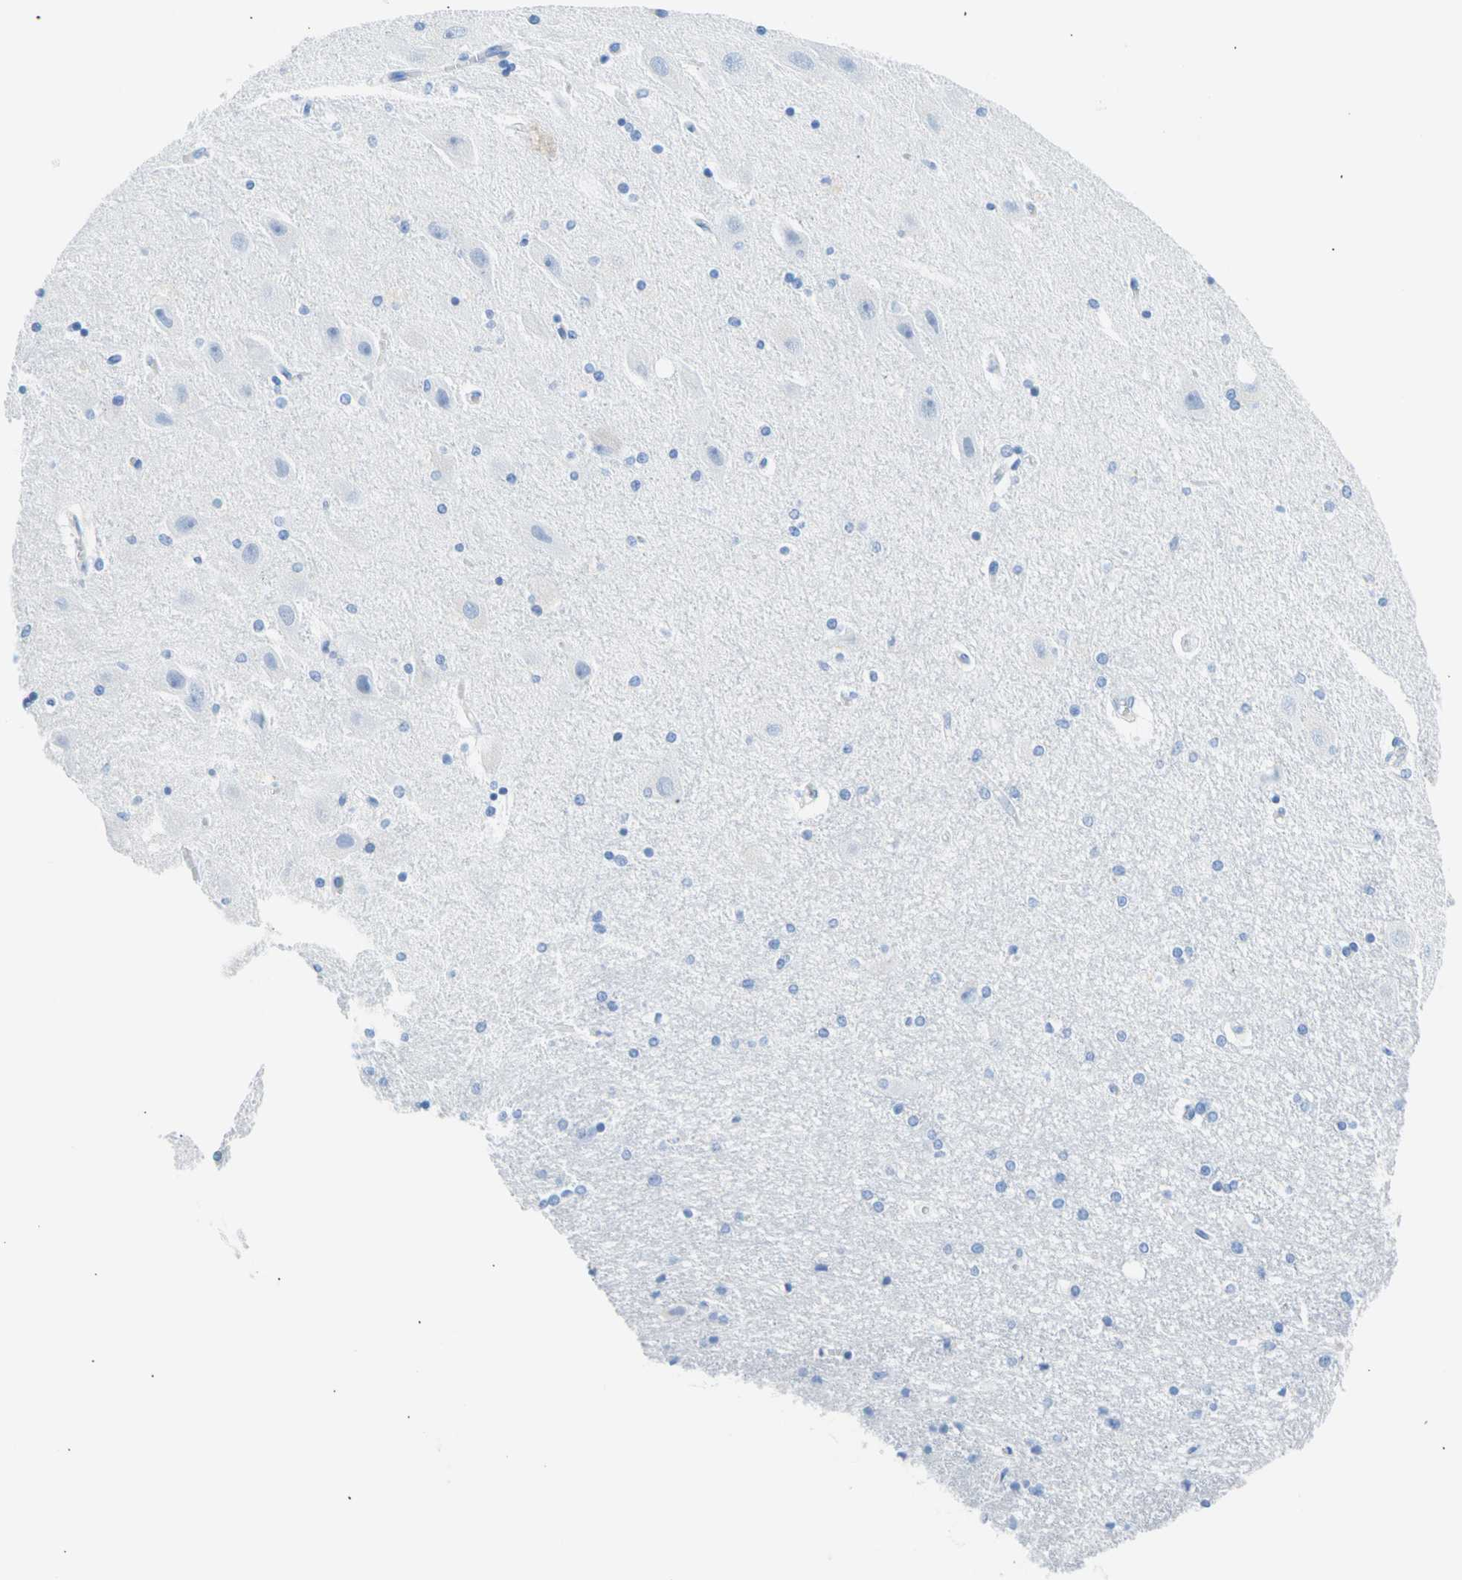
{"staining": {"intensity": "negative", "quantity": "none", "location": "none"}, "tissue": "hippocampus", "cell_type": "Glial cells", "image_type": "normal", "snomed": [{"axis": "morphology", "description": "Normal tissue, NOS"}, {"axis": "topography", "description": "Hippocampus"}], "caption": "DAB (3,3'-diaminobenzidine) immunohistochemical staining of unremarkable hippocampus reveals no significant staining in glial cells.", "gene": "CEL", "patient": {"sex": "female", "age": 54}}